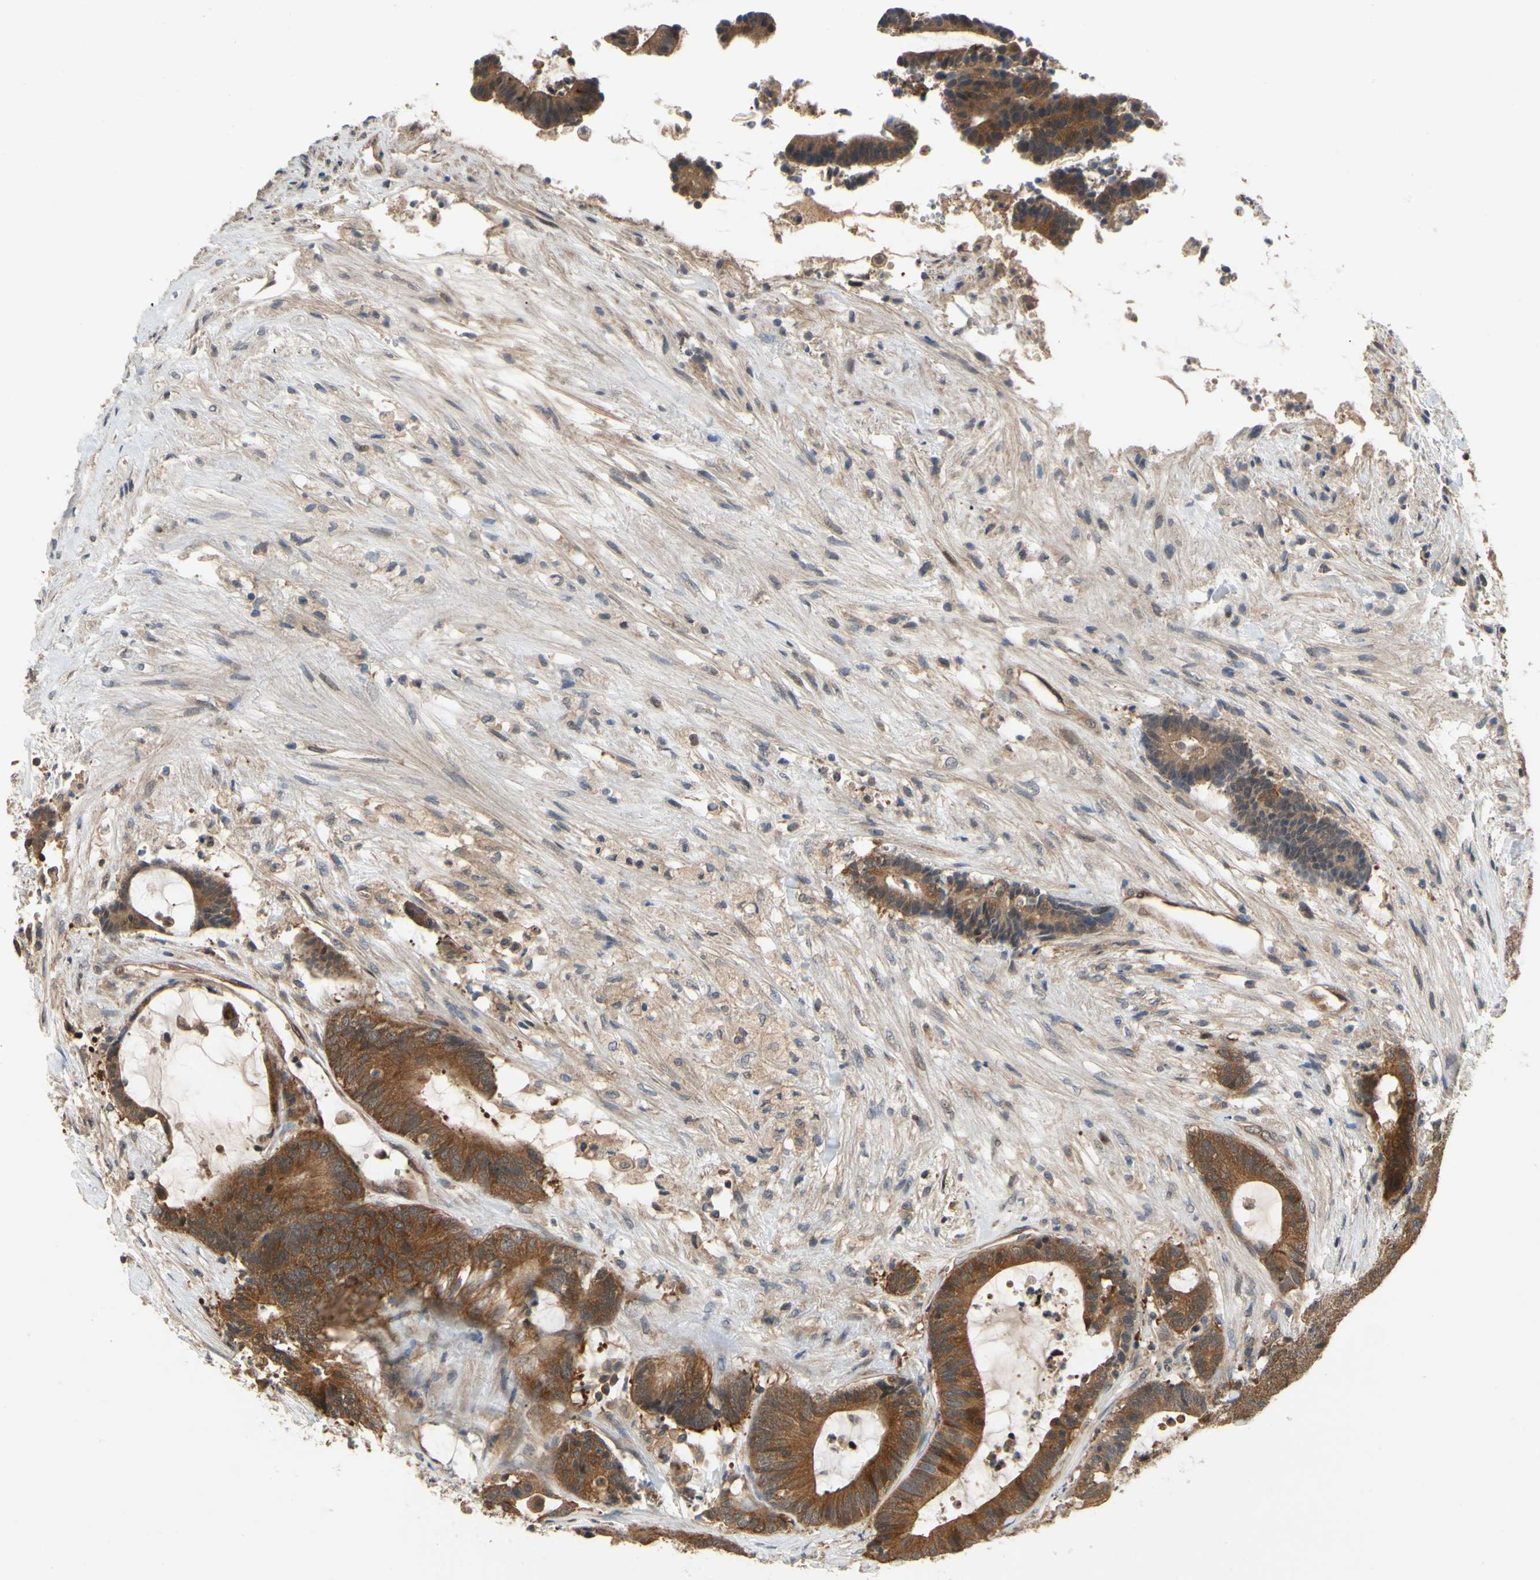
{"staining": {"intensity": "strong", "quantity": ">75%", "location": "cytoplasmic/membranous"}, "tissue": "colorectal cancer", "cell_type": "Tumor cells", "image_type": "cancer", "snomed": [{"axis": "morphology", "description": "Adenocarcinoma, NOS"}, {"axis": "topography", "description": "Colon"}], "caption": "Tumor cells reveal high levels of strong cytoplasmic/membranous positivity in approximately >75% of cells in human colorectal adenocarcinoma.", "gene": "TDRP", "patient": {"sex": "female", "age": 84}}